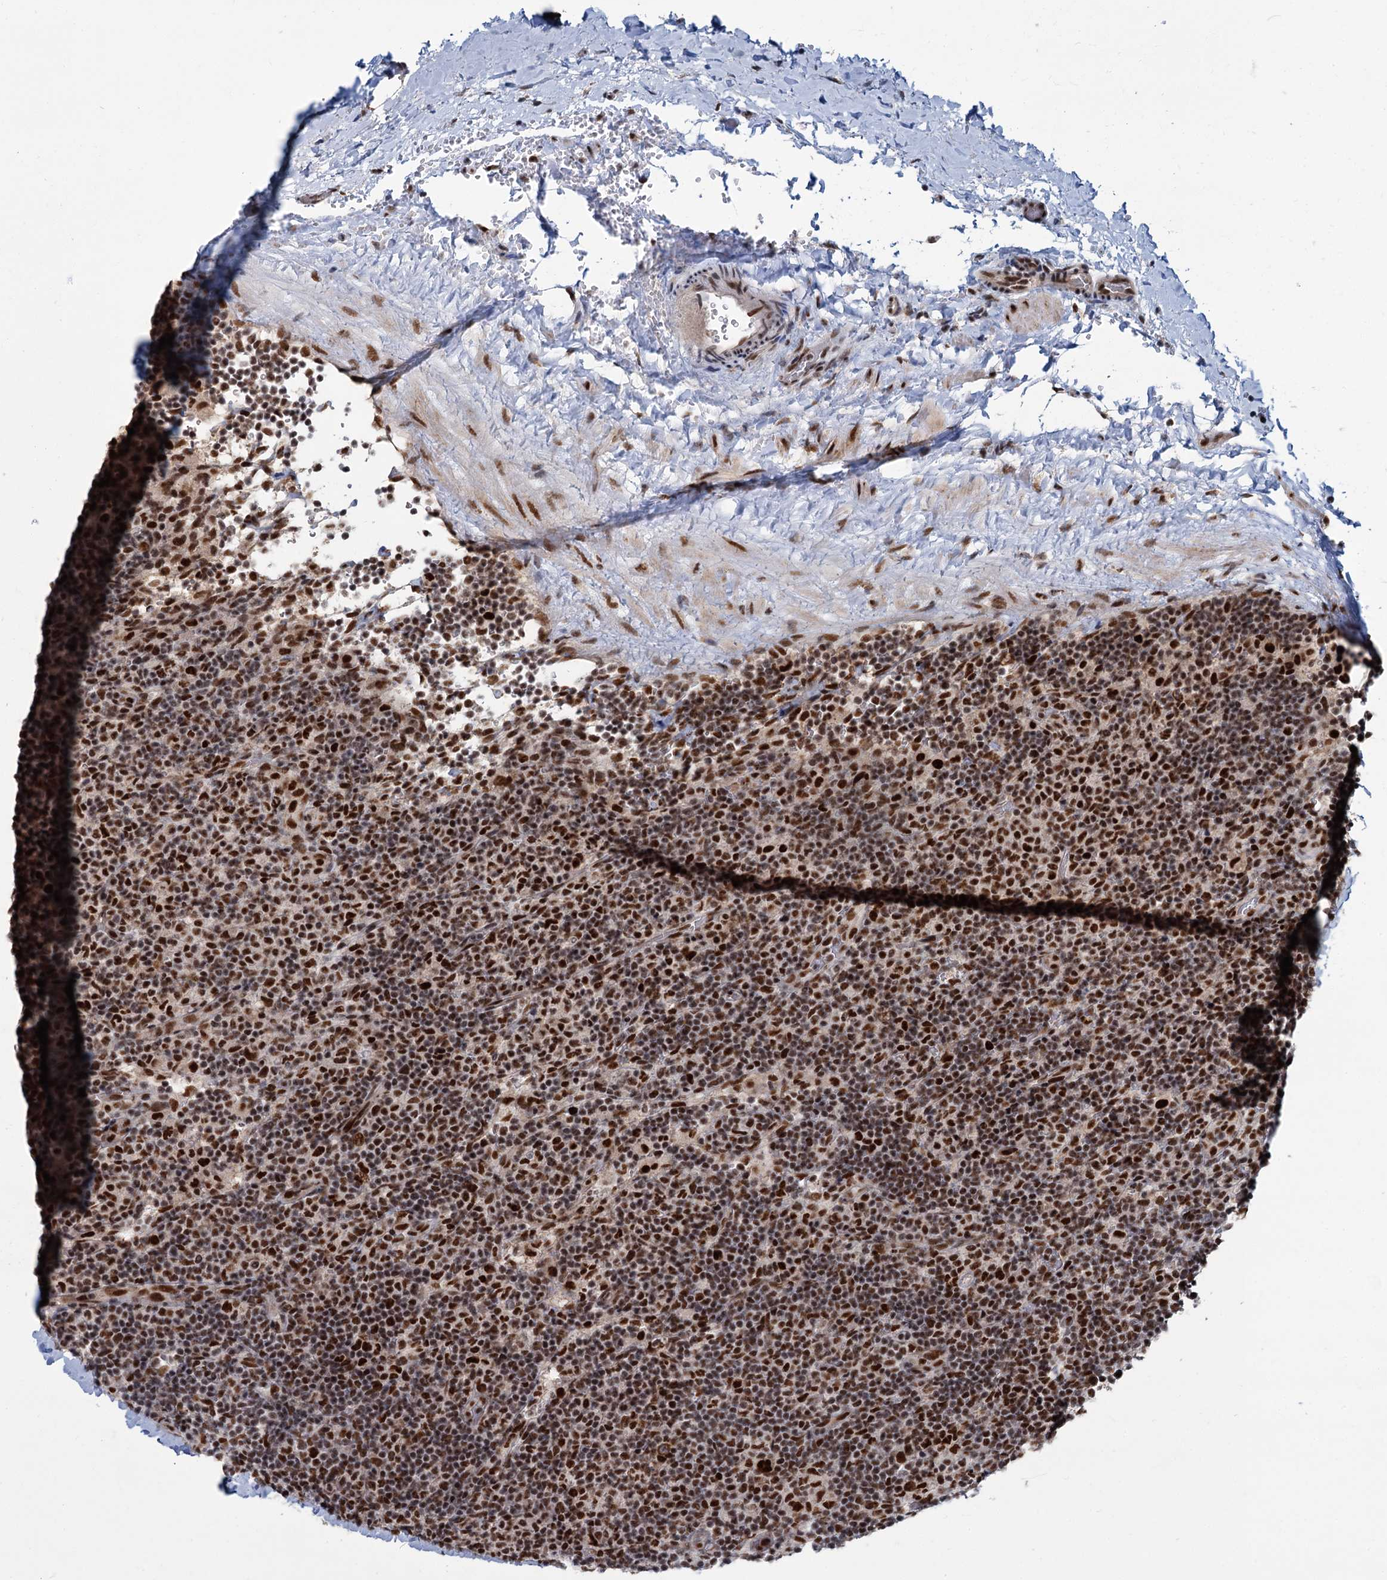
{"staining": {"intensity": "strong", "quantity": ">75%", "location": "nuclear"}, "tissue": "lymphoma", "cell_type": "Tumor cells", "image_type": "cancer", "snomed": [{"axis": "morphology", "description": "Hodgkin's disease, NOS"}, {"axis": "topography", "description": "Lymph node"}], "caption": "A high amount of strong nuclear positivity is identified in approximately >75% of tumor cells in Hodgkin's disease tissue.", "gene": "WBP4", "patient": {"sex": "female", "age": 57}}